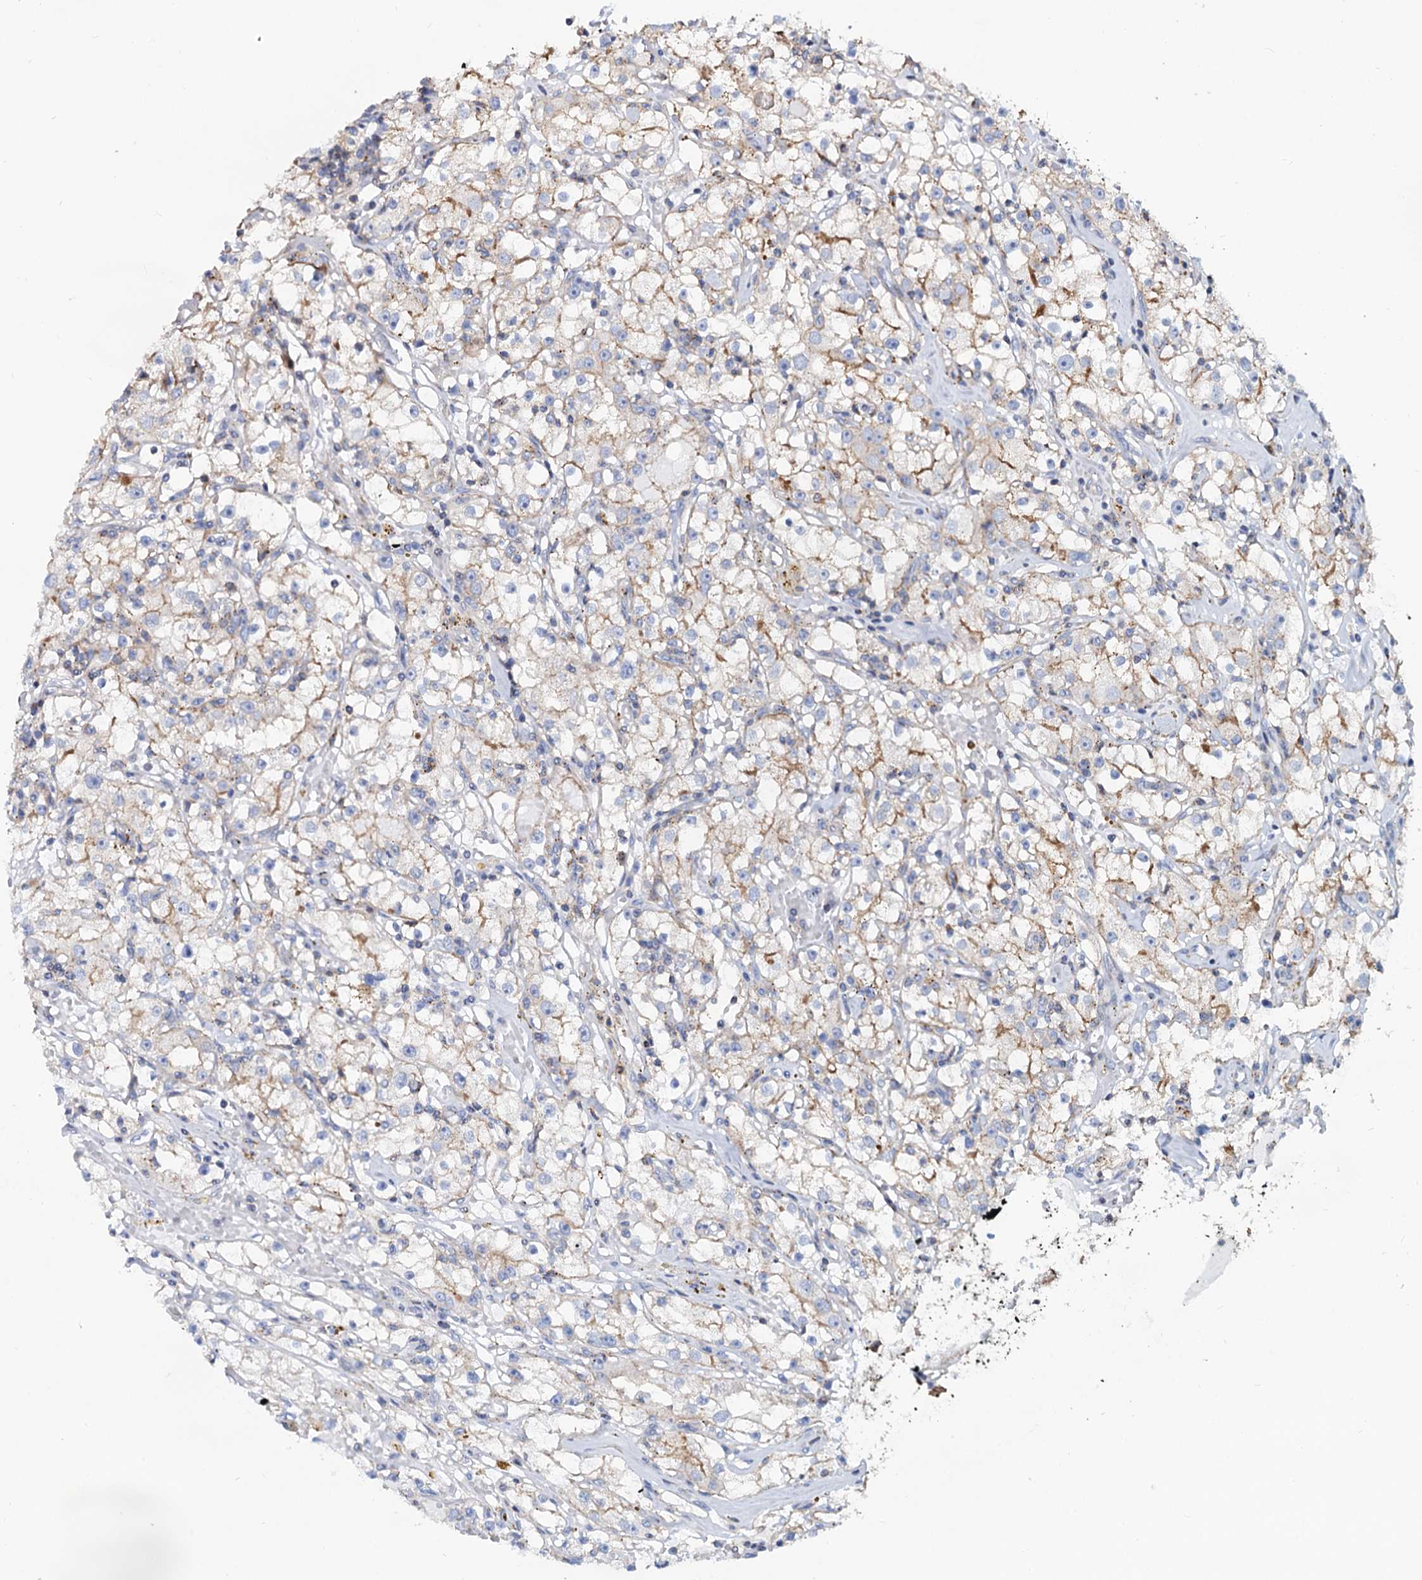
{"staining": {"intensity": "moderate", "quantity": "<25%", "location": "cytoplasmic/membranous"}, "tissue": "renal cancer", "cell_type": "Tumor cells", "image_type": "cancer", "snomed": [{"axis": "morphology", "description": "Adenocarcinoma, NOS"}, {"axis": "topography", "description": "Kidney"}], "caption": "Human renal cancer stained with a protein marker exhibits moderate staining in tumor cells.", "gene": "PSEN1", "patient": {"sex": "male", "age": 56}}